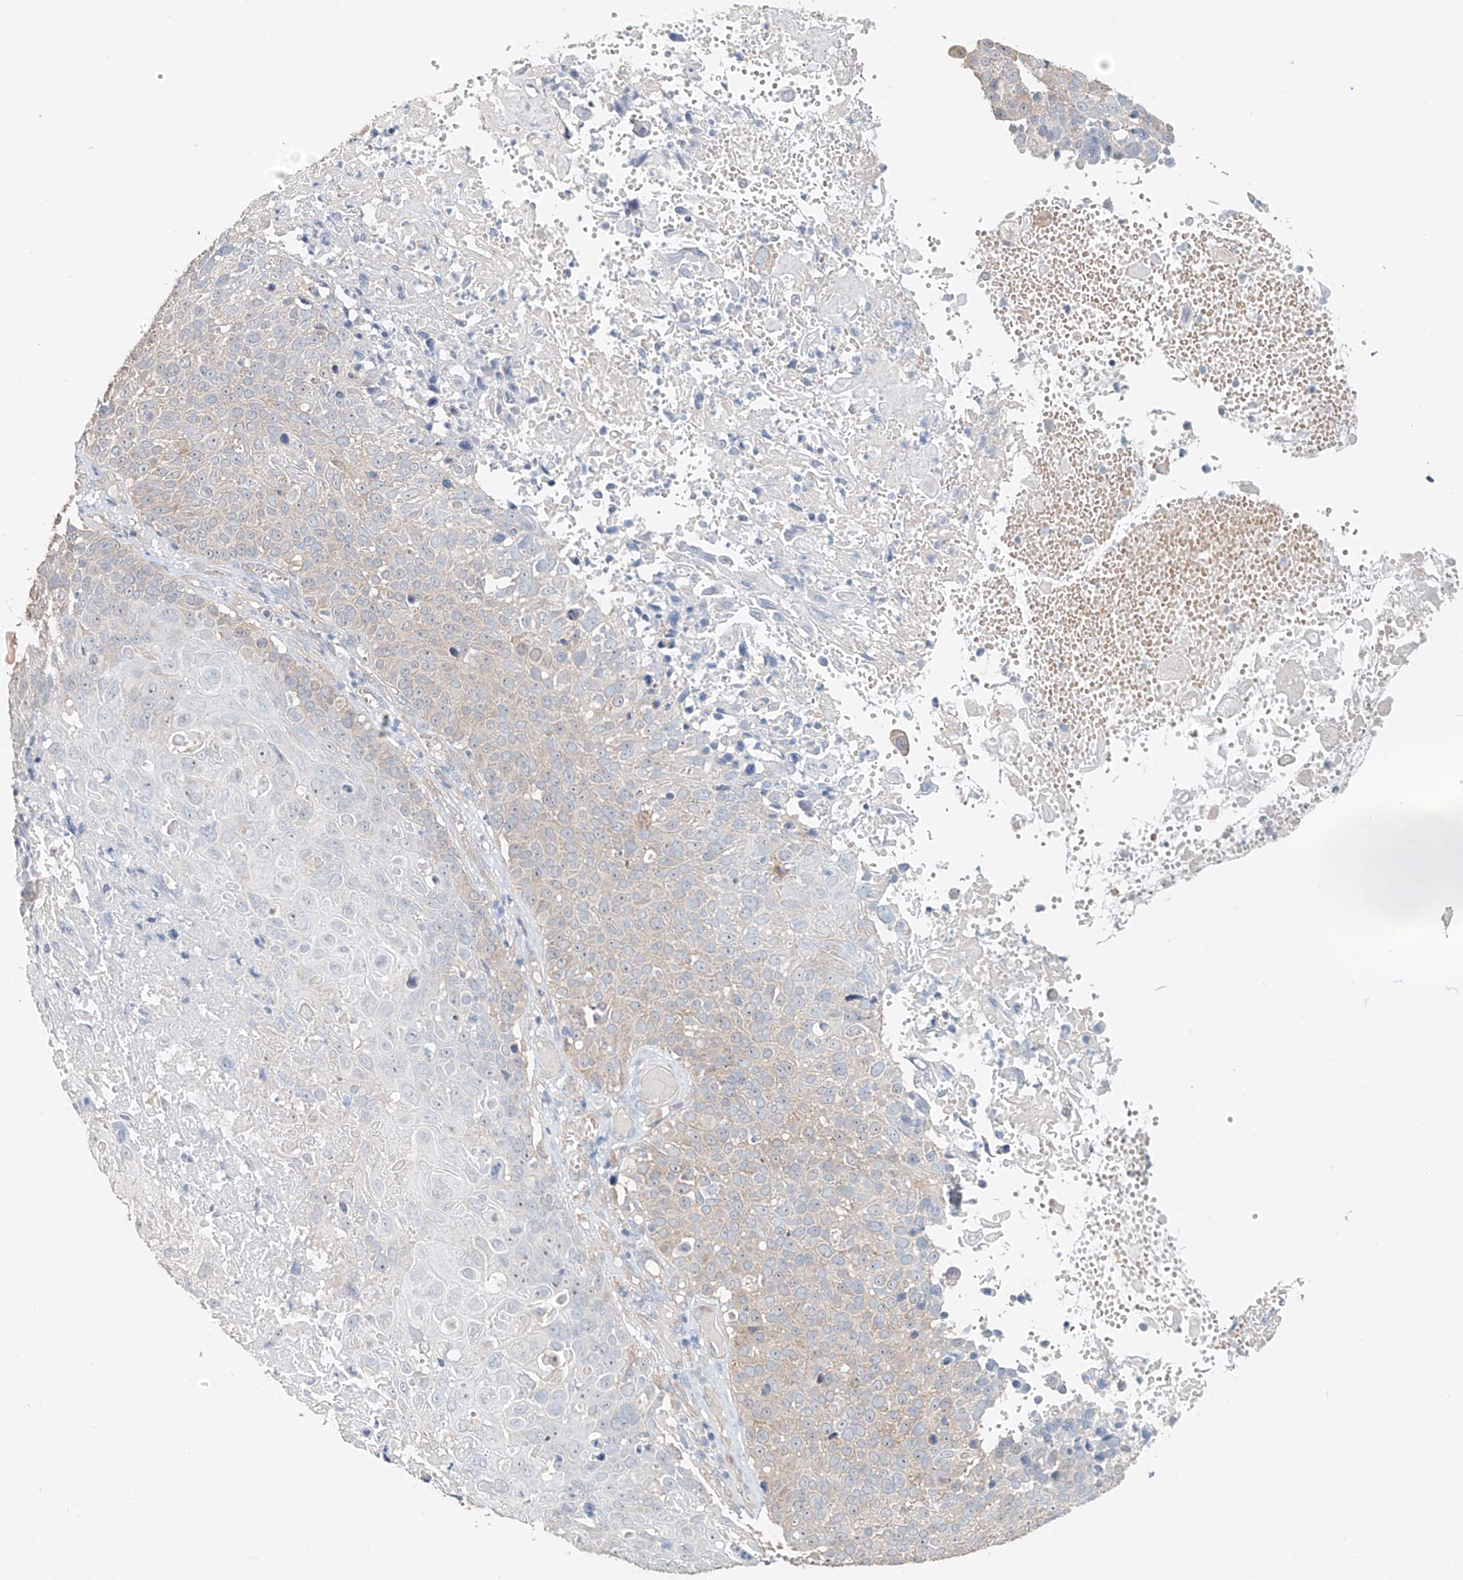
{"staining": {"intensity": "negative", "quantity": "none", "location": "none"}, "tissue": "cervical cancer", "cell_type": "Tumor cells", "image_type": "cancer", "snomed": [{"axis": "morphology", "description": "Squamous cell carcinoma, NOS"}, {"axis": "topography", "description": "Cervix"}], "caption": "Immunohistochemical staining of human cervical cancer shows no significant positivity in tumor cells.", "gene": "TRIM47", "patient": {"sex": "female", "age": 74}}